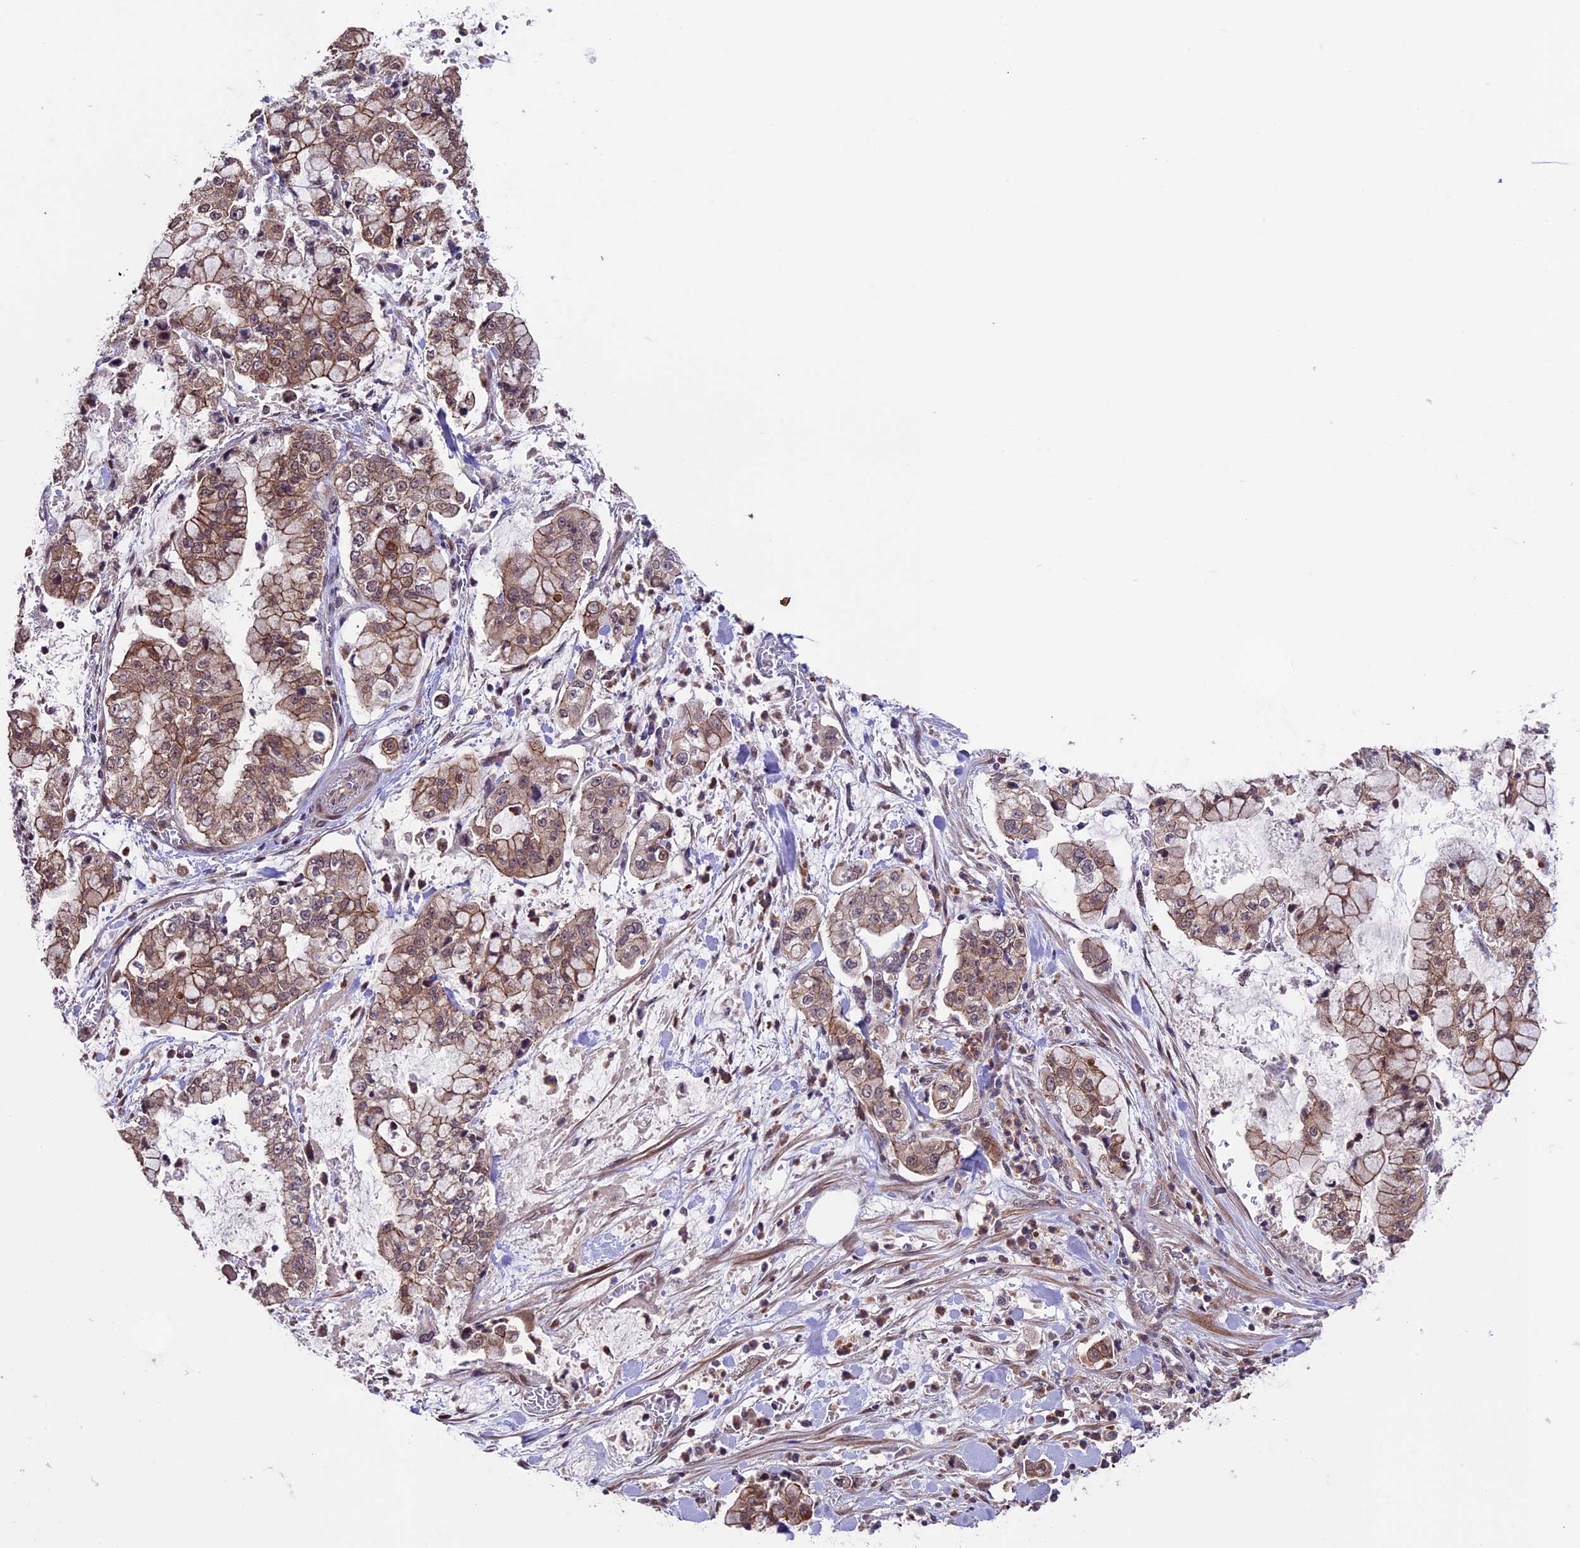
{"staining": {"intensity": "moderate", "quantity": ">75%", "location": "cytoplasmic/membranous"}, "tissue": "stomach cancer", "cell_type": "Tumor cells", "image_type": "cancer", "snomed": [{"axis": "morphology", "description": "Adenocarcinoma, NOS"}, {"axis": "topography", "description": "Stomach"}], "caption": "This is a histology image of immunohistochemistry staining of stomach adenocarcinoma, which shows moderate positivity in the cytoplasmic/membranous of tumor cells.", "gene": "SIPA1L3", "patient": {"sex": "male", "age": 76}}